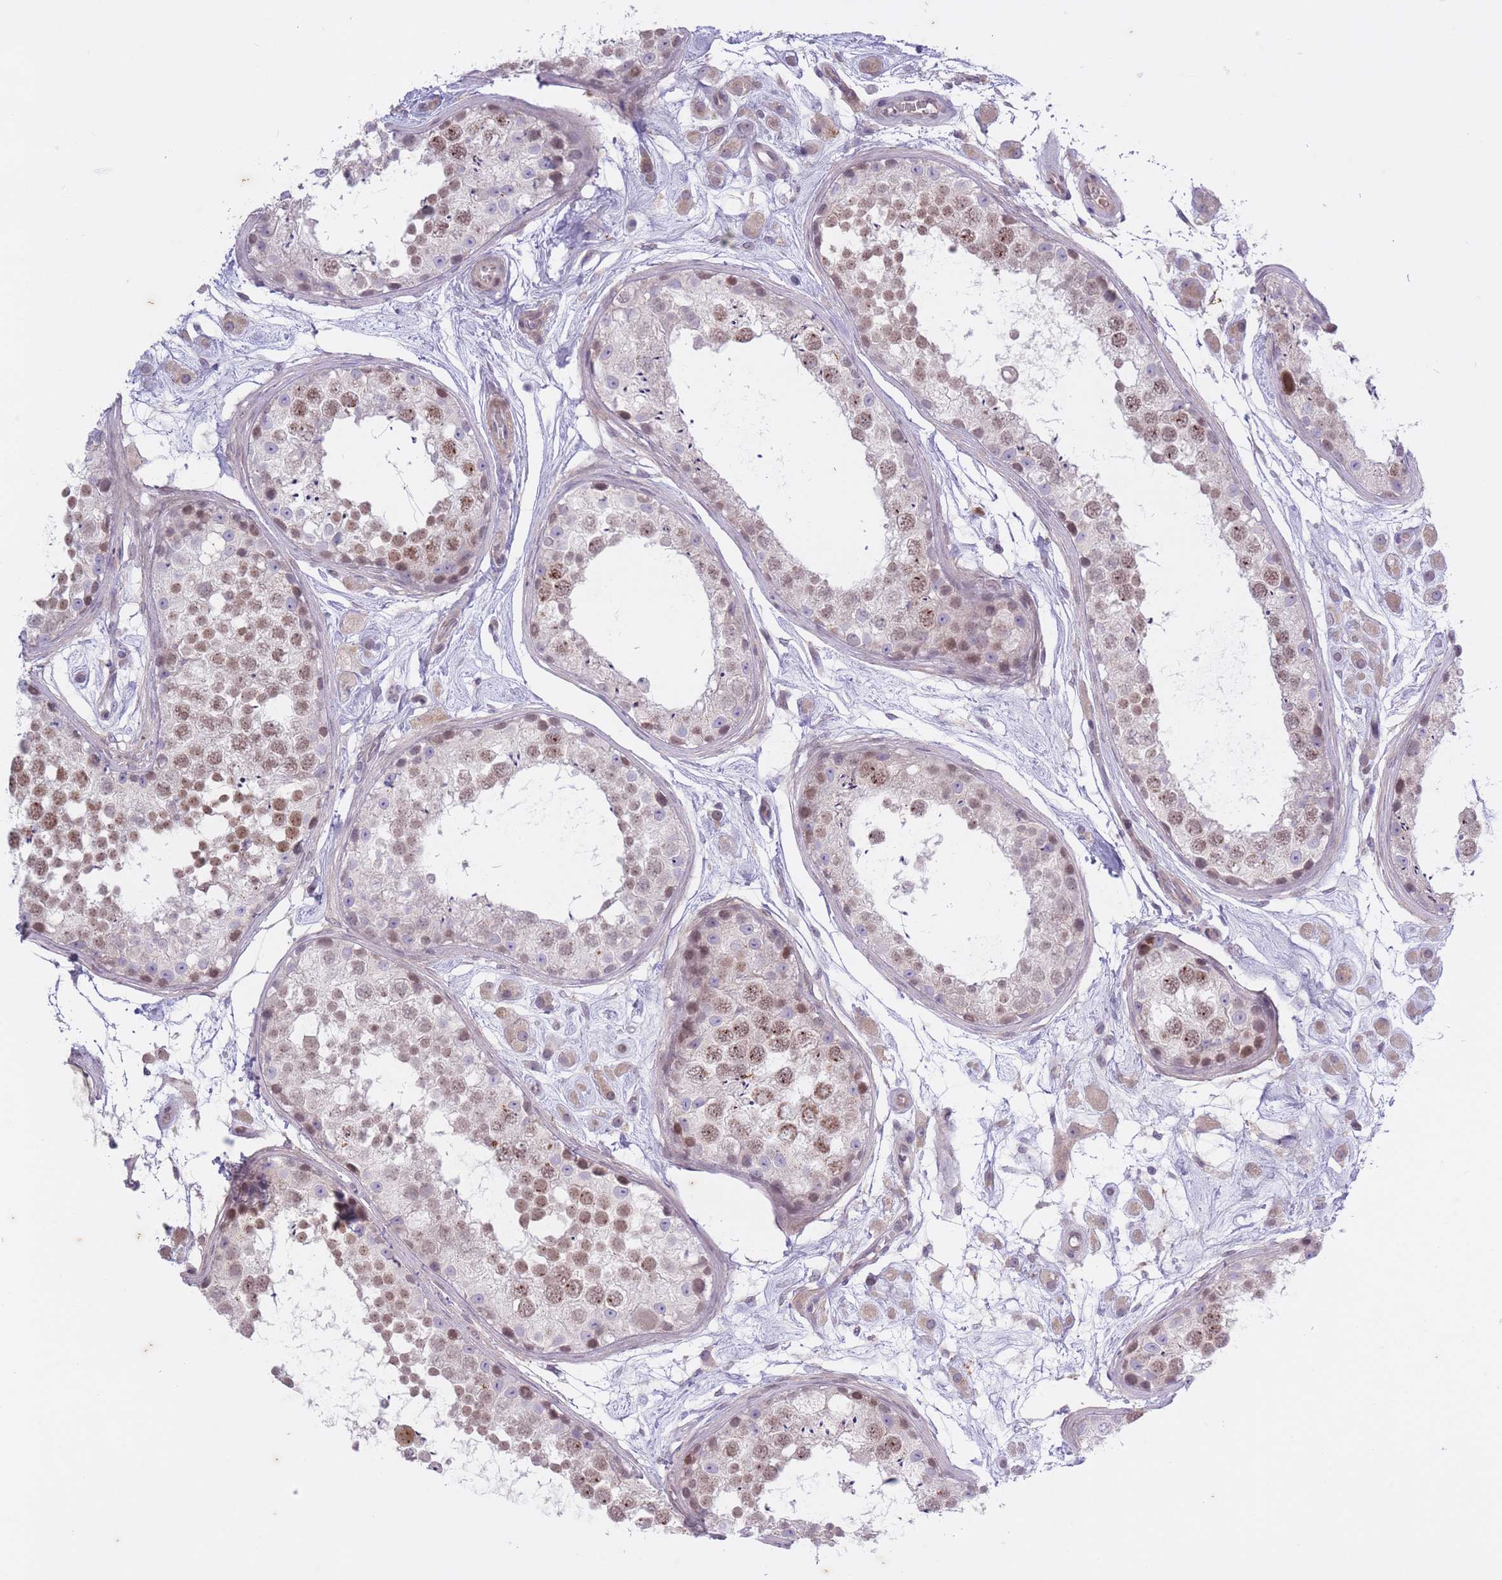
{"staining": {"intensity": "moderate", "quantity": "25%-75%", "location": "nuclear"}, "tissue": "testis", "cell_type": "Cells in seminiferous ducts", "image_type": "normal", "snomed": [{"axis": "morphology", "description": "Normal tissue, NOS"}, {"axis": "topography", "description": "Testis"}], "caption": "DAB immunohistochemical staining of benign testis exhibits moderate nuclear protein expression in about 25%-75% of cells in seminiferous ducts. Nuclei are stained in blue.", "gene": "ARPIN", "patient": {"sex": "male", "age": 25}}